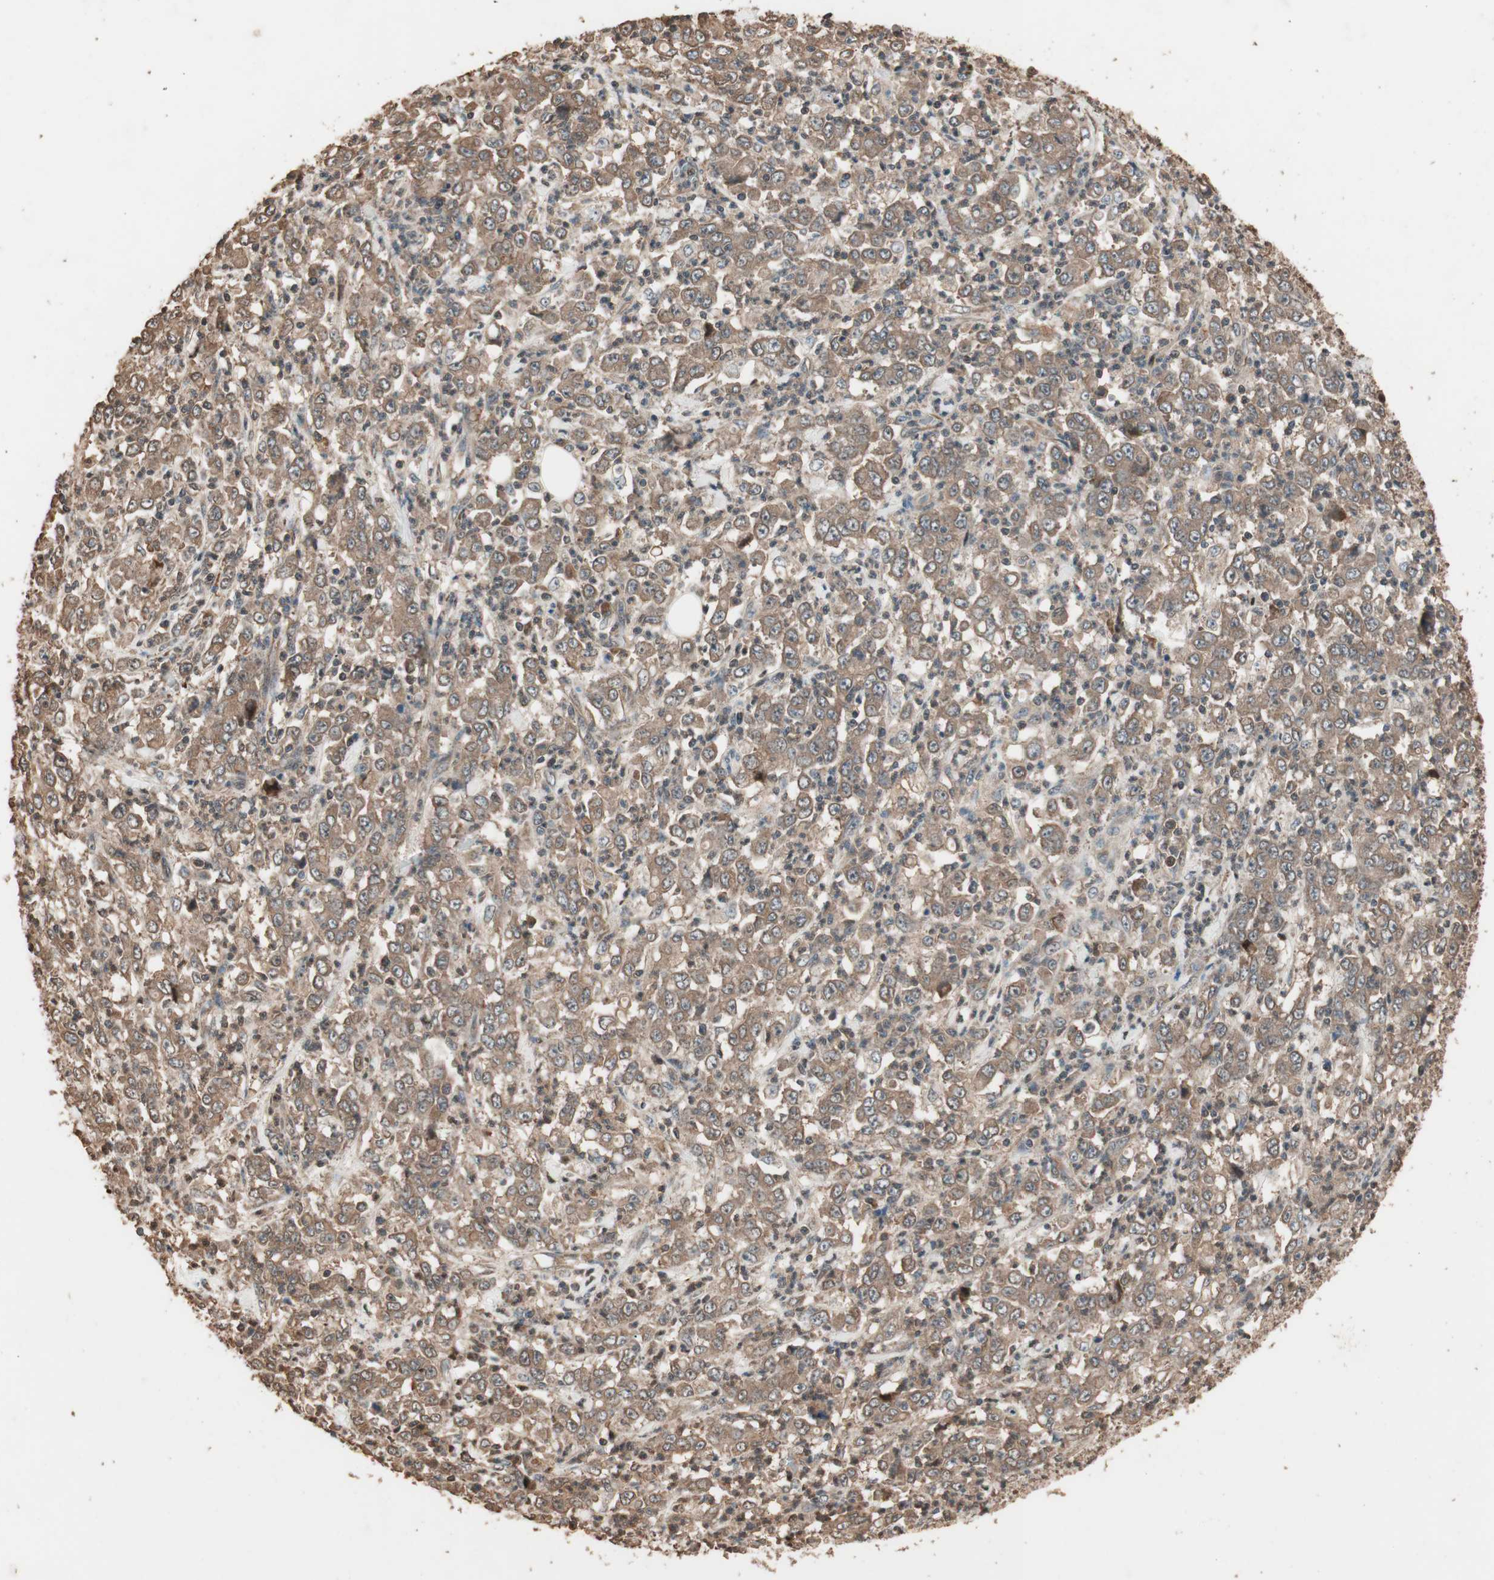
{"staining": {"intensity": "moderate", "quantity": ">75%", "location": "cytoplasmic/membranous"}, "tissue": "stomach cancer", "cell_type": "Tumor cells", "image_type": "cancer", "snomed": [{"axis": "morphology", "description": "Adenocarcinoma, NOS"}, {"axis": "topography", "description": "Stomach, lower"}], "caption": "Adenocarcinoma (stomach) was stained to show a protein in brown. There is medium levels of moderate cytoplasmic/membranous staining in about >75% of tumor cells. Using DAB (3,3'-diaminobenzidine) (brown) and hematoxylin (blue) stains, captured at high magnification using brightfield microscopy.", "gene": "USP20", "patient": {"sex": "female", "age": 71}}